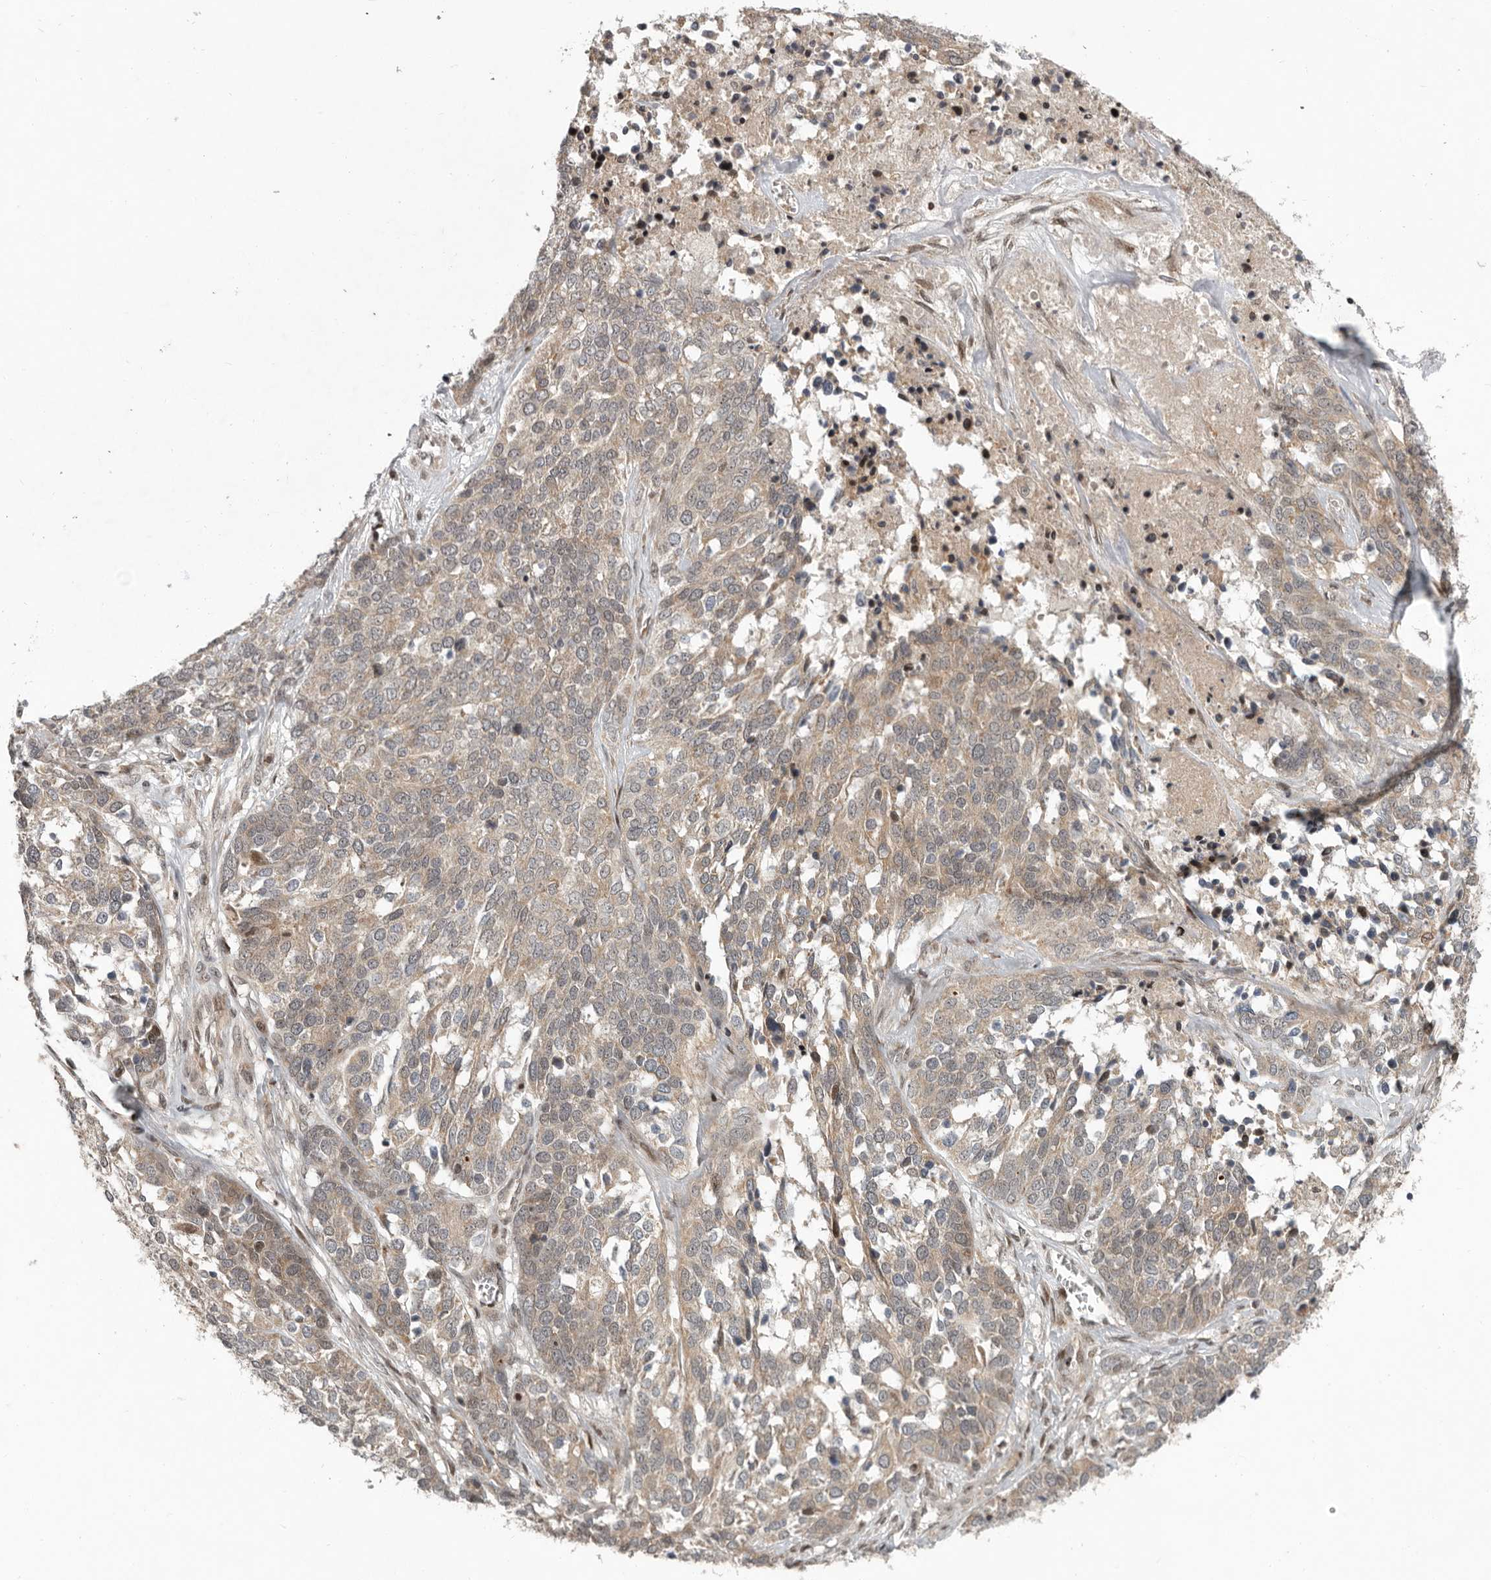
{"staining": {"intensity": "weak", "quantity": ">75%", "location": "cytoplasmic/membranous"}, "tissue": "ovarian cancer", "cell_type": "Tumor cells", "image_type": "cancer", "snomed": [{"axis": "morphology", "description": "Cystadenocarcinoma, serous, NOS"}, {"axis": "topography", "description": "Ovary"}], "caption": "The photomicrograph exhibits immunohistochemical staining of ovarian cancer. There is weak cytoplasmic/membranous staining is appreciated in about >75% of tumor cells. (brown staining indicates protein expression, while blue staining denotes nuclei).", "gene": "RABIF", "patient": {"sex": "female", "age": 44}}